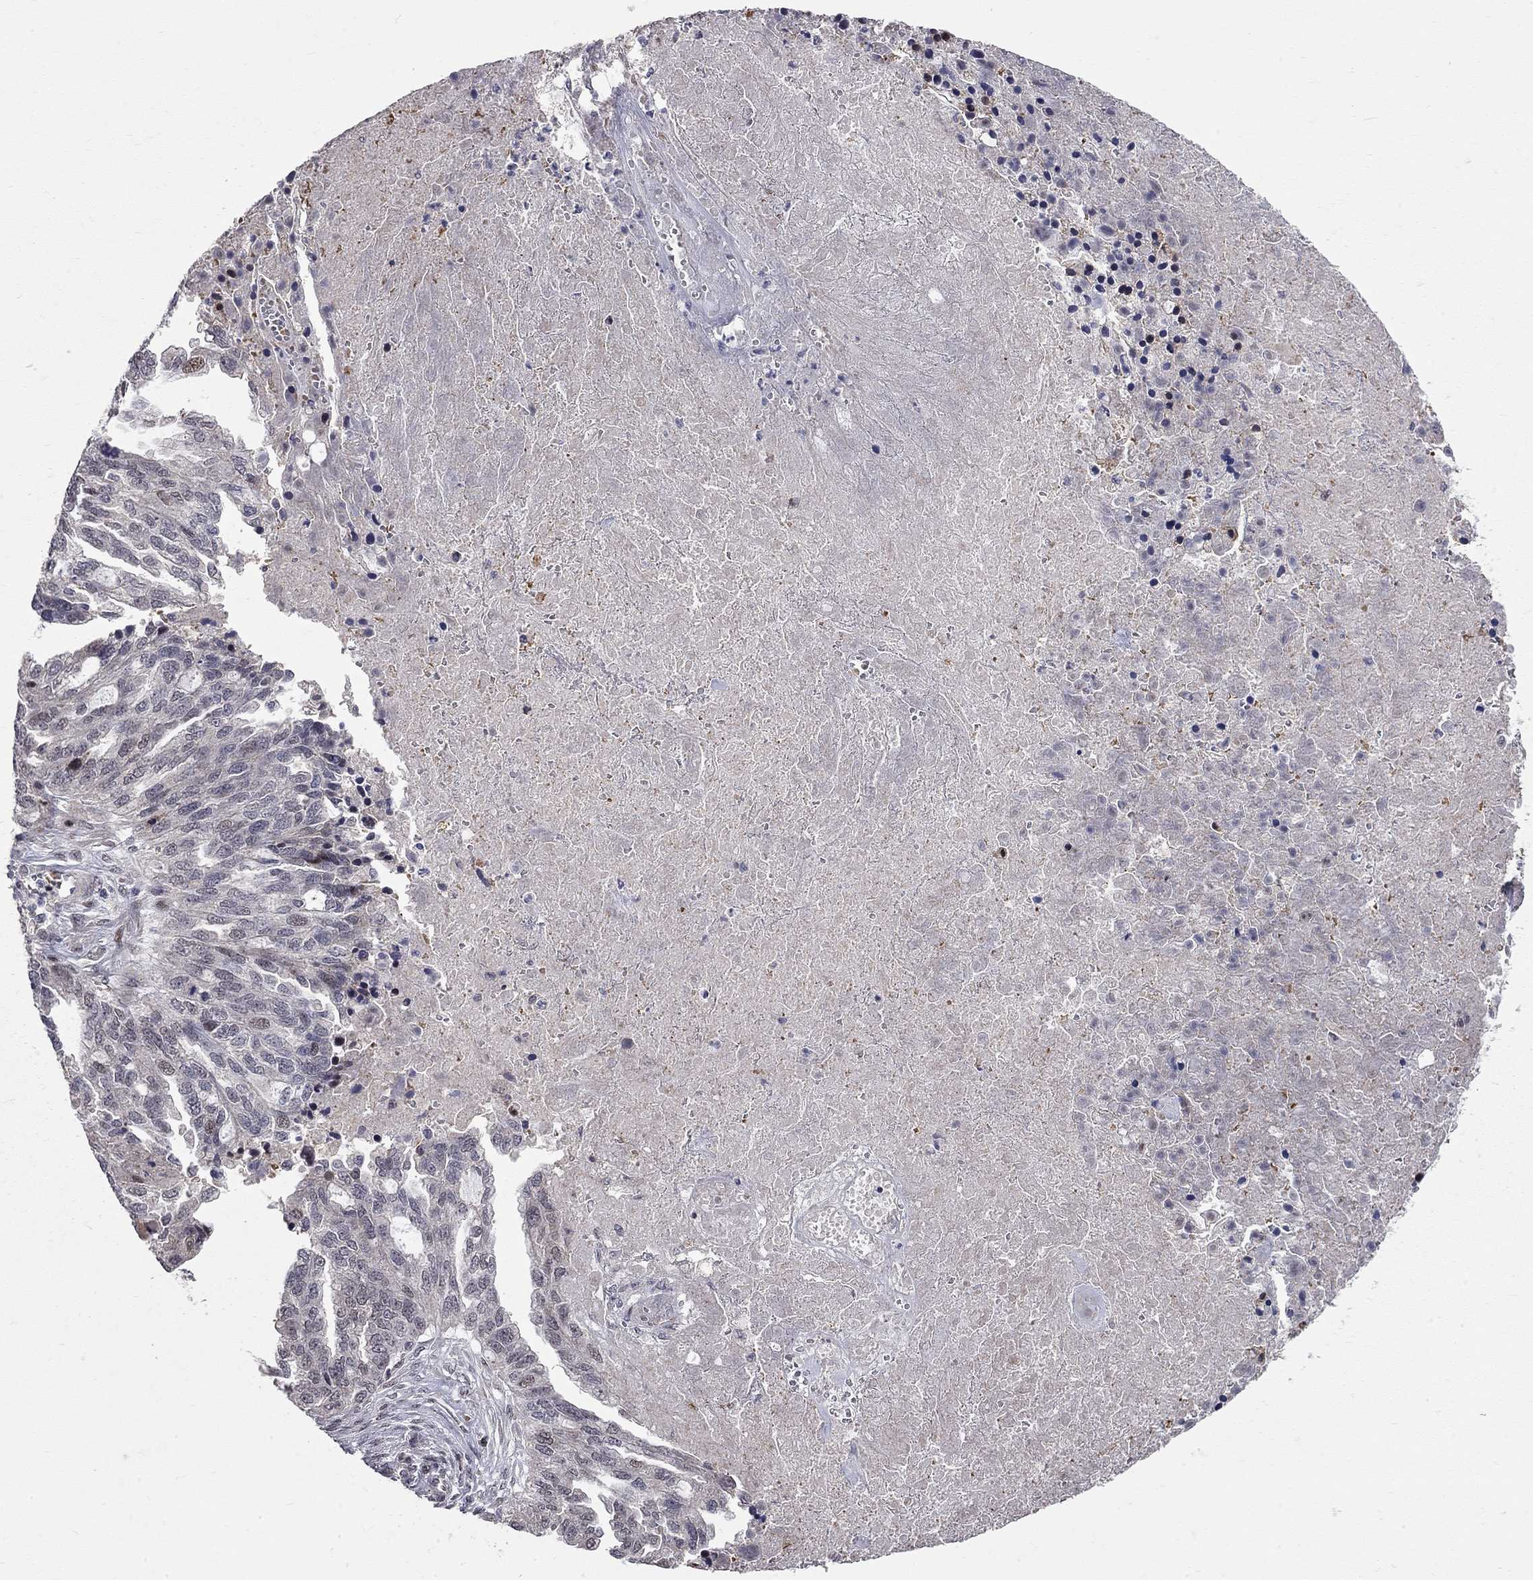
{"staining": {"intensity": "weak", "quantity": "<25%", "location": "nuclear"}, "tissue": "ovarian cancer", "cell_type": "Tumor cells", "image_type": "cancer", "snomed": [{"axis": "morphology", "description": "Cystadenocarcinoma, serous, NOS"}, {"axis": "topography", "description": "Ovary"}], "caption": "IHC of ovarian serous cystadenocarcinoma exhibits no expression in tumor cells.", "gene": "HDAC3", "patient": {"sex": "female", "age": 51}}